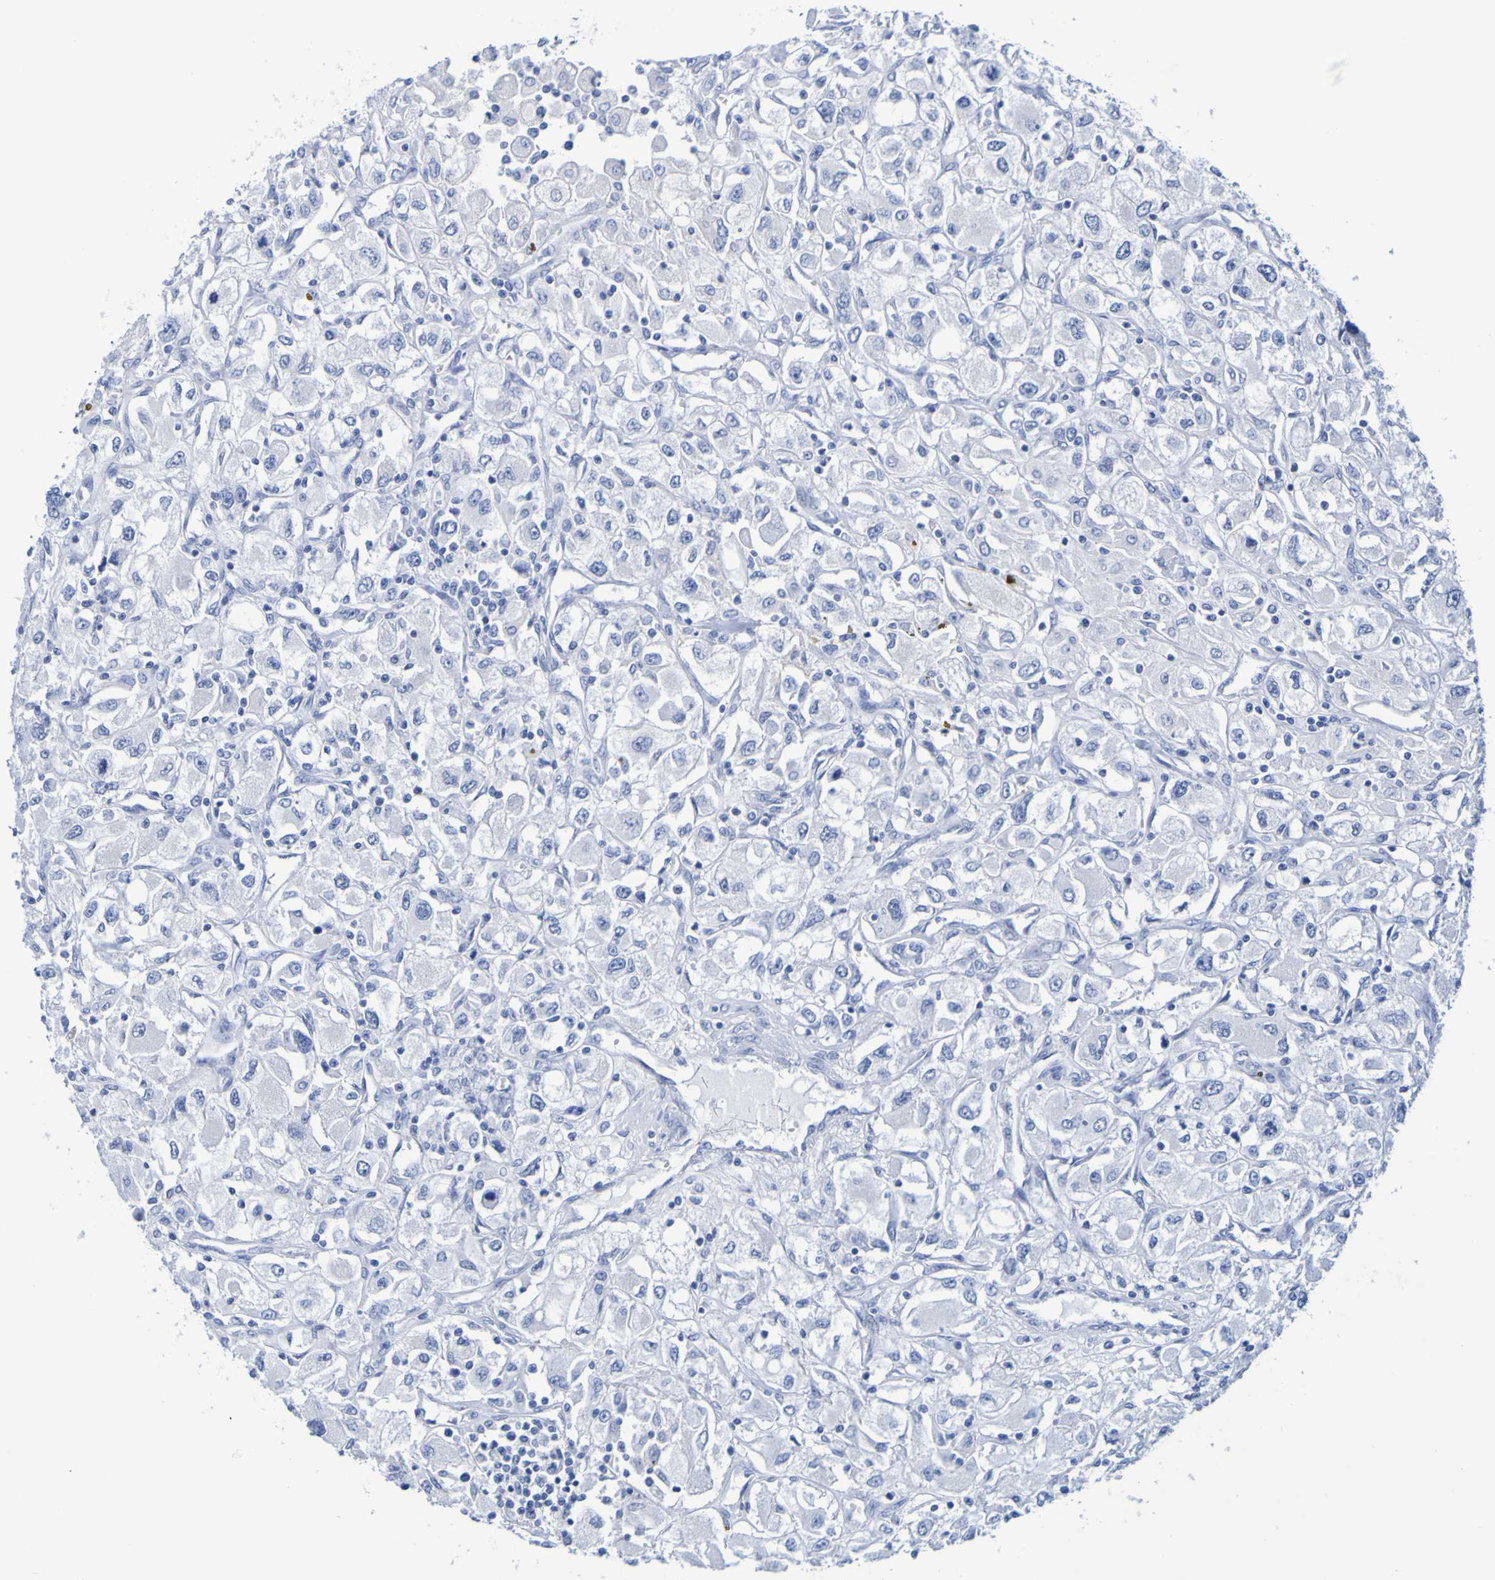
{"staining": {"intensity": "negative", "quantity": "none", "location": "none"}, "tissue": "renal cancer", "cell_type": "Tumor cells", "image_type": "cancer", "snomed": [{"axis": "morphology", "description": "Normal tissue, NOS"}, {"axis": "morphology", "description": "Adenocarcinoma, NOS"}, {"axis": "topography", "description": "Kidney"}], "caption": "Human renal cancer (adenocarcinoma) stained for a protein using immunohistochemistry exhibits no expression in tumor cells.", "gene": "DPEP1", "patient": {"sex": "male", "age": 59}}